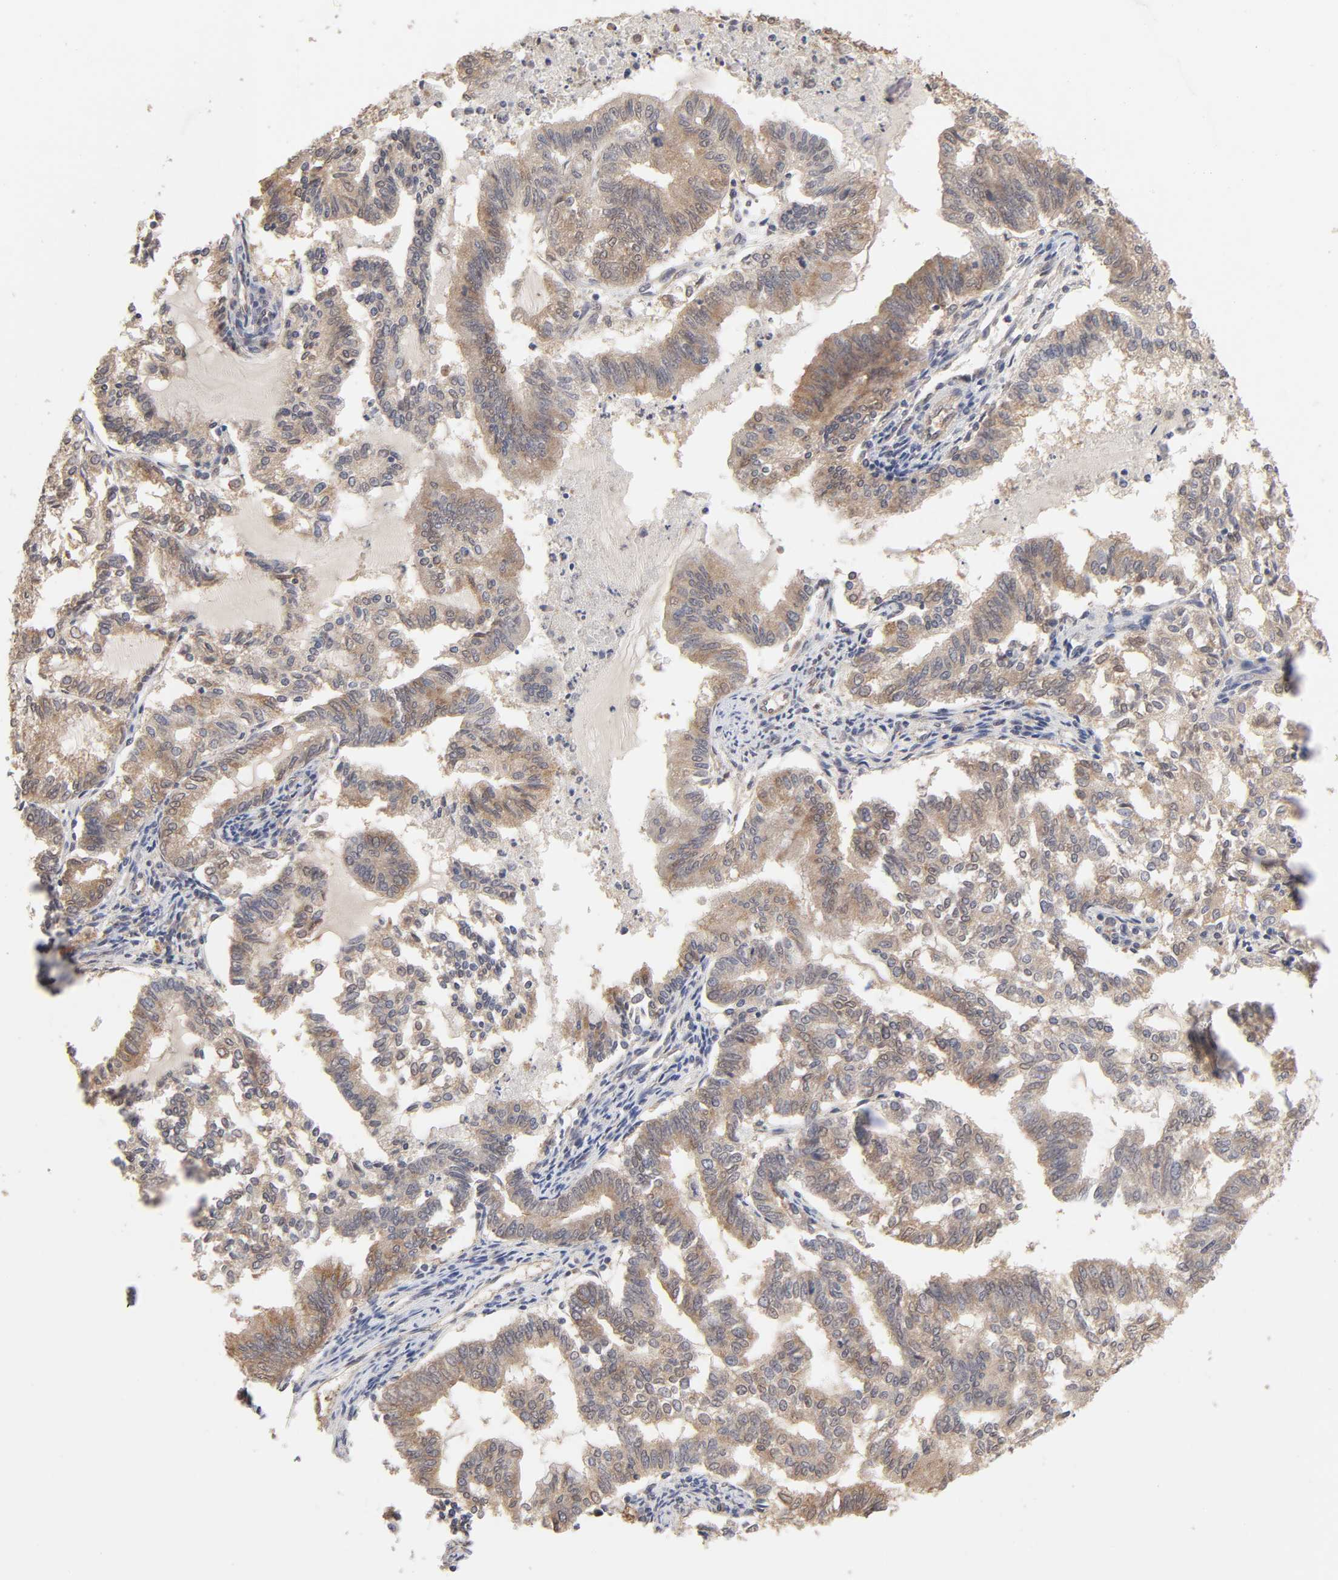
{"staining": {"intensity": "weak", "quantity": ">75%", "location": "cytoplasmic/membranous"}, "tissue": "endometrial cancer", "cell_type": "Tumor cells", "image_type": "cancer", "snomed": [{"axis": "morphology", "description": "Adenocarcinoma, NOS"}, {"axis": "topography", "description": "Endometrium"}], "caption": "There is low levels of weak cytoplasmic/membranous expression in tumor cells of endometrial cancer, as demonstrated by immunohistochemical staining (brown color).", "gene": "MAPK1", "patient": {"sex": "female", "age": 79}}